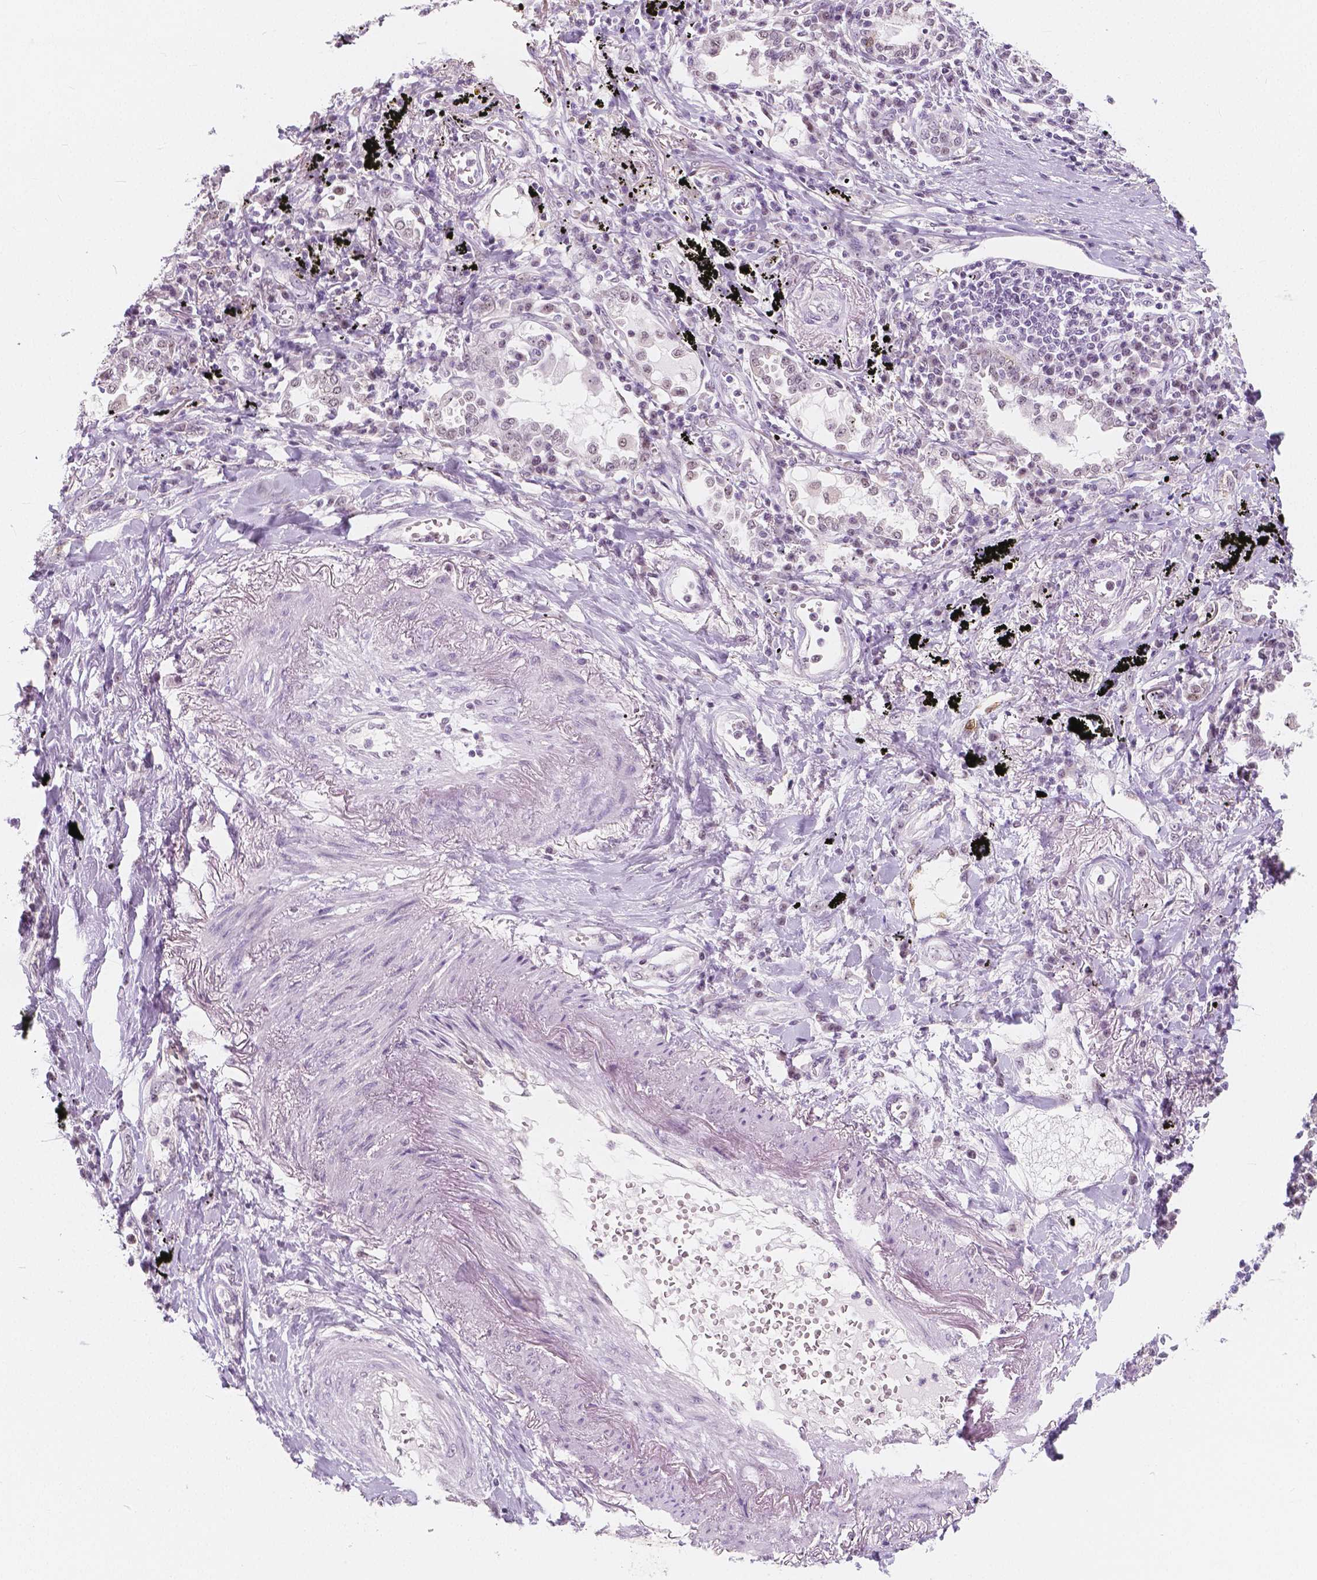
{"staining": {"intensity": "negative", "quantity": "none", "location": "none"}, "tissue": "lung cancer", "cell_type": "Tumor cells", "image_type": "cancer", "snomed": [{"axis": "morphology", "description": "Squamous cell carcinoma, NOS"}, {"axis": "topography", "description": "Lung"}], "caption": "Image shows no protein positivity in tumor cells of squamous cell carcinoma (lung) tissue. Brightfield microscopy of IHC stained with DAB (brown) and hematoxylin (blue), captured at high magnification.", "gene": "NOLC1", "patient": {"sex": "male", "age": 78}}